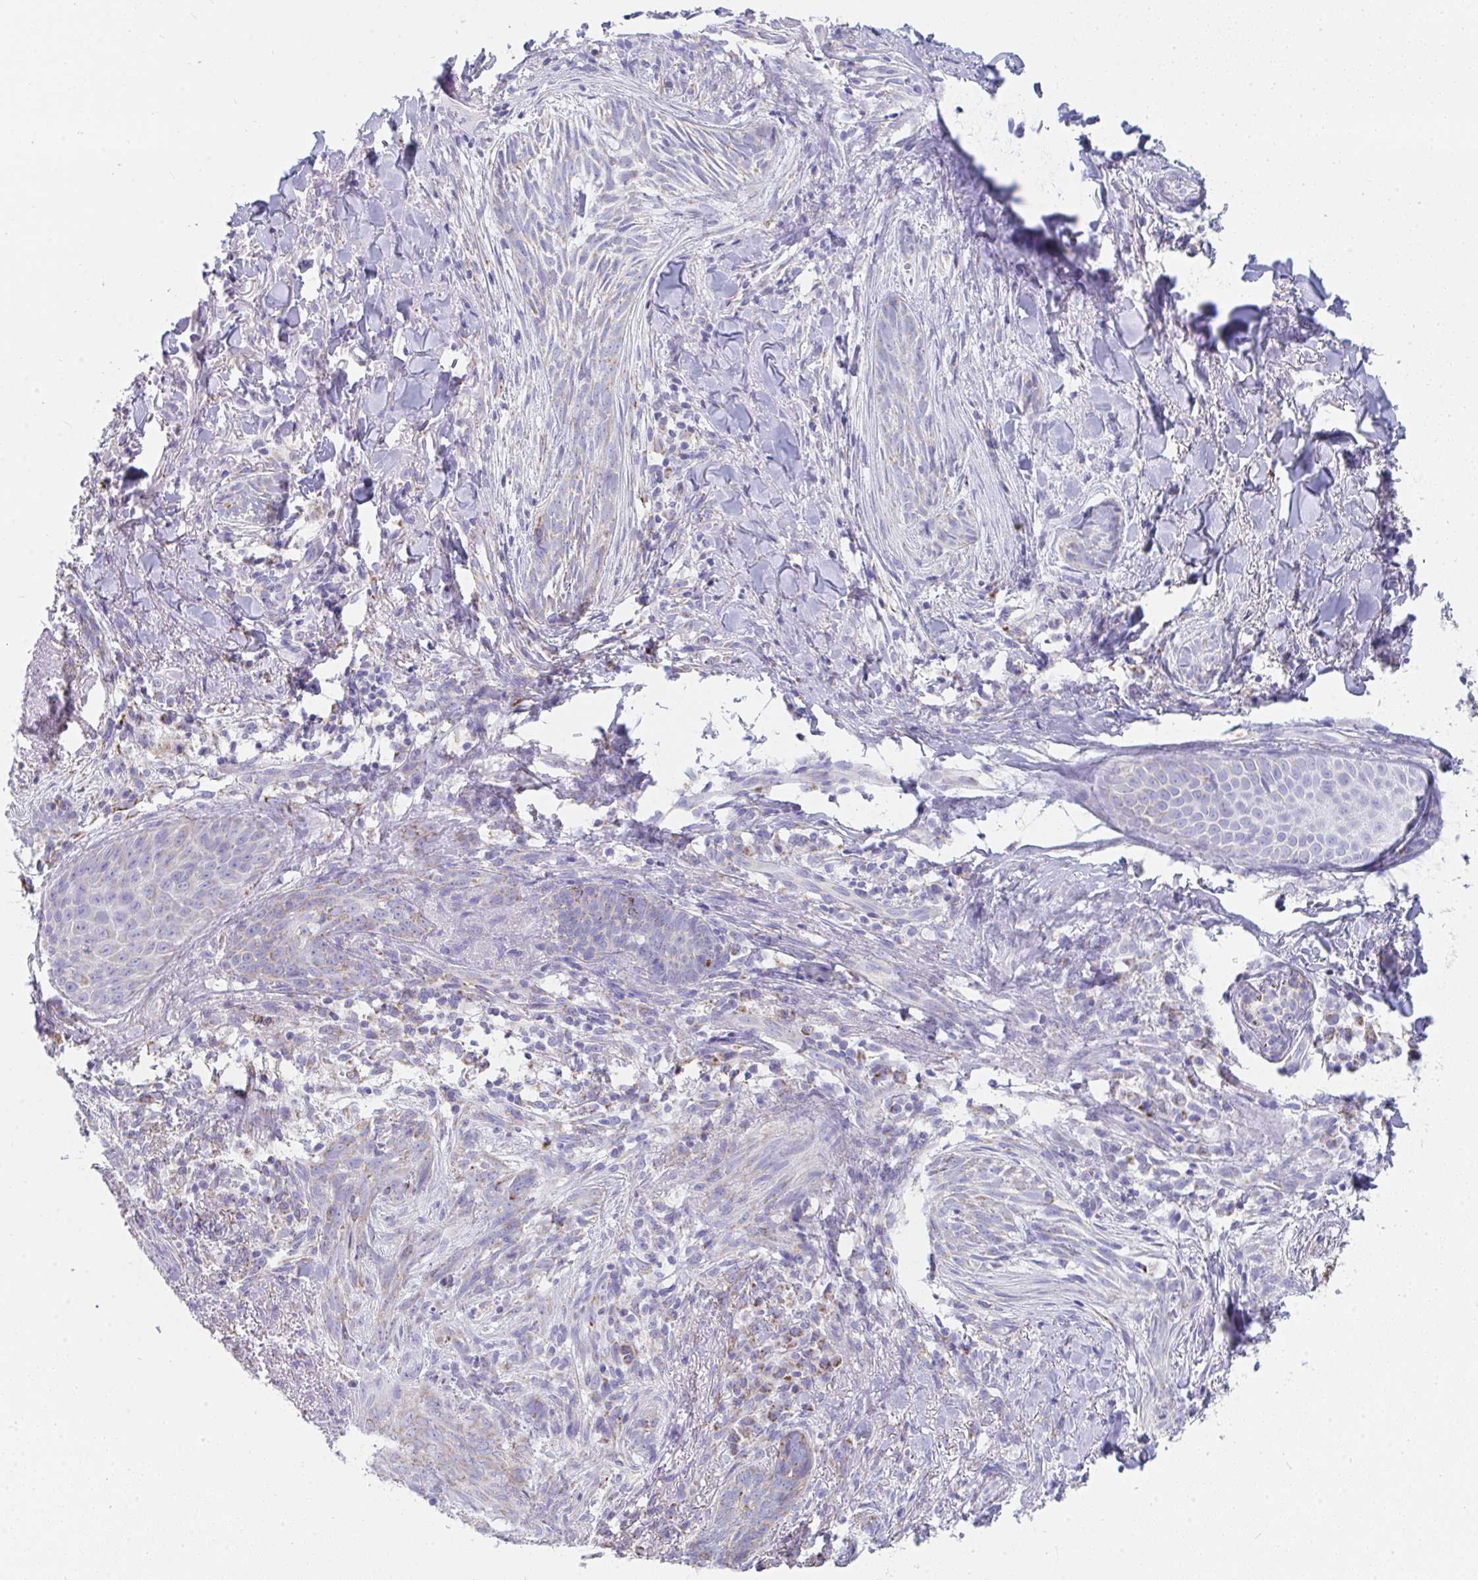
{"staining": {"intensity": "negative", "quantity": "none", "location": "none"}, "tissue": "skin cancer", "cell_type": "Tumor cells", "image_type": "cancer", "snomed": [{"axis": "morphology", "description": "Basal cell carcinoma"}, {"axis": "topography", "description": "Skin"}], "caption": "Photomicrograph shows no significant protein expression in tumor cells of skin basal cell carcinoma.", "gene": "AIFM1", "patient": {"sex": "female", "age": 93}}